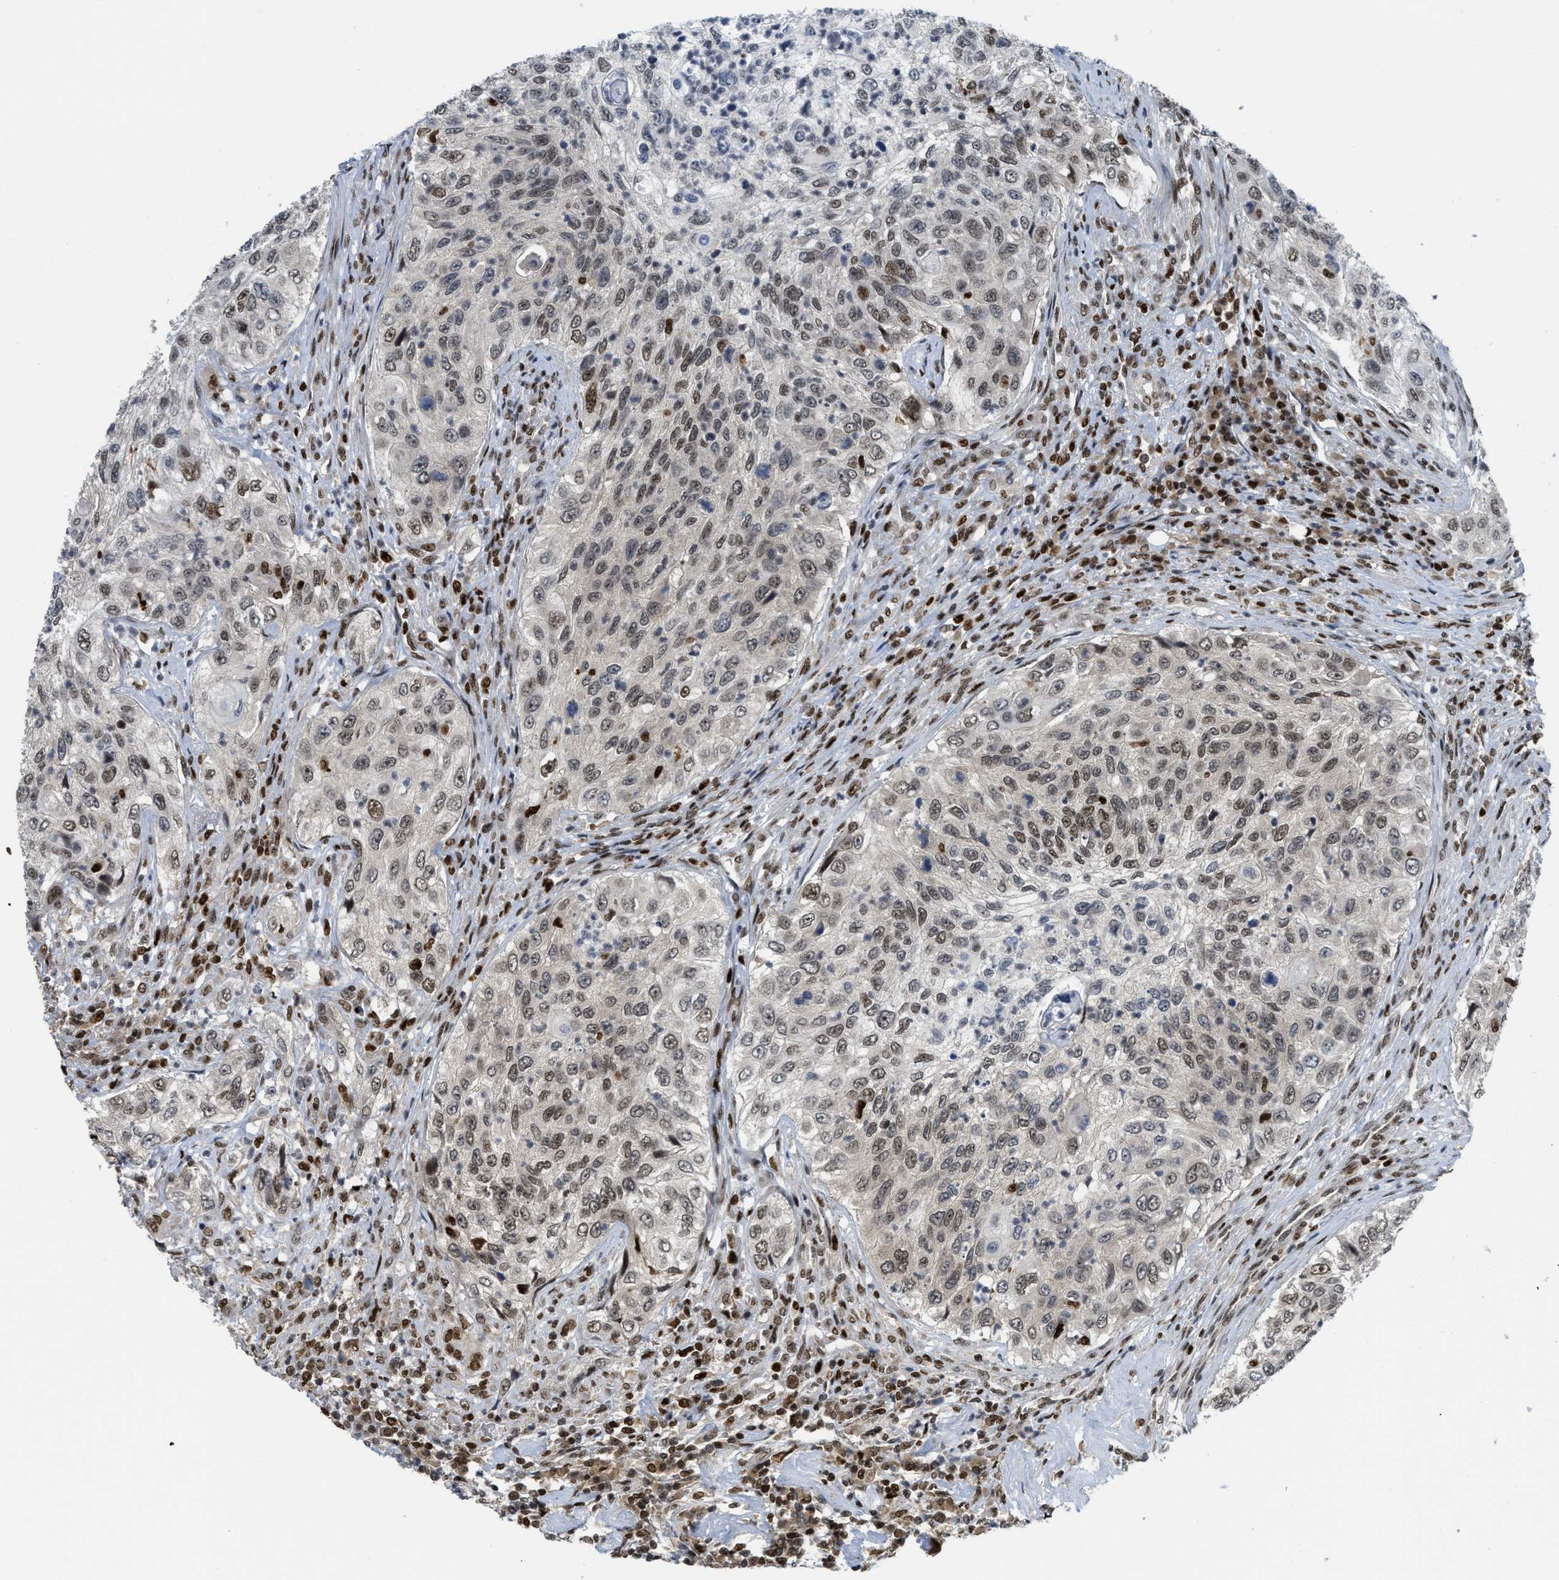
{"staining": {"intensity": "moderate", "quantity": ">75%", "location": "nuclear"}, "tissue": "urothelial cancer", "cell_type": "Tumor cells", "image_type": "cancer", "snomed": [{"axis": "morphology", "description": "Urothelial carcinoma, High grade"}, {"axis": "topography", "description": "Urinary bladder"}], "caption": "Tumor cells display medium levels of moderate nuclear expression in about >75% of cells in urothelial cancer.", "gene": "RFX5", "patient": {"sex": "female", "age": 60}}